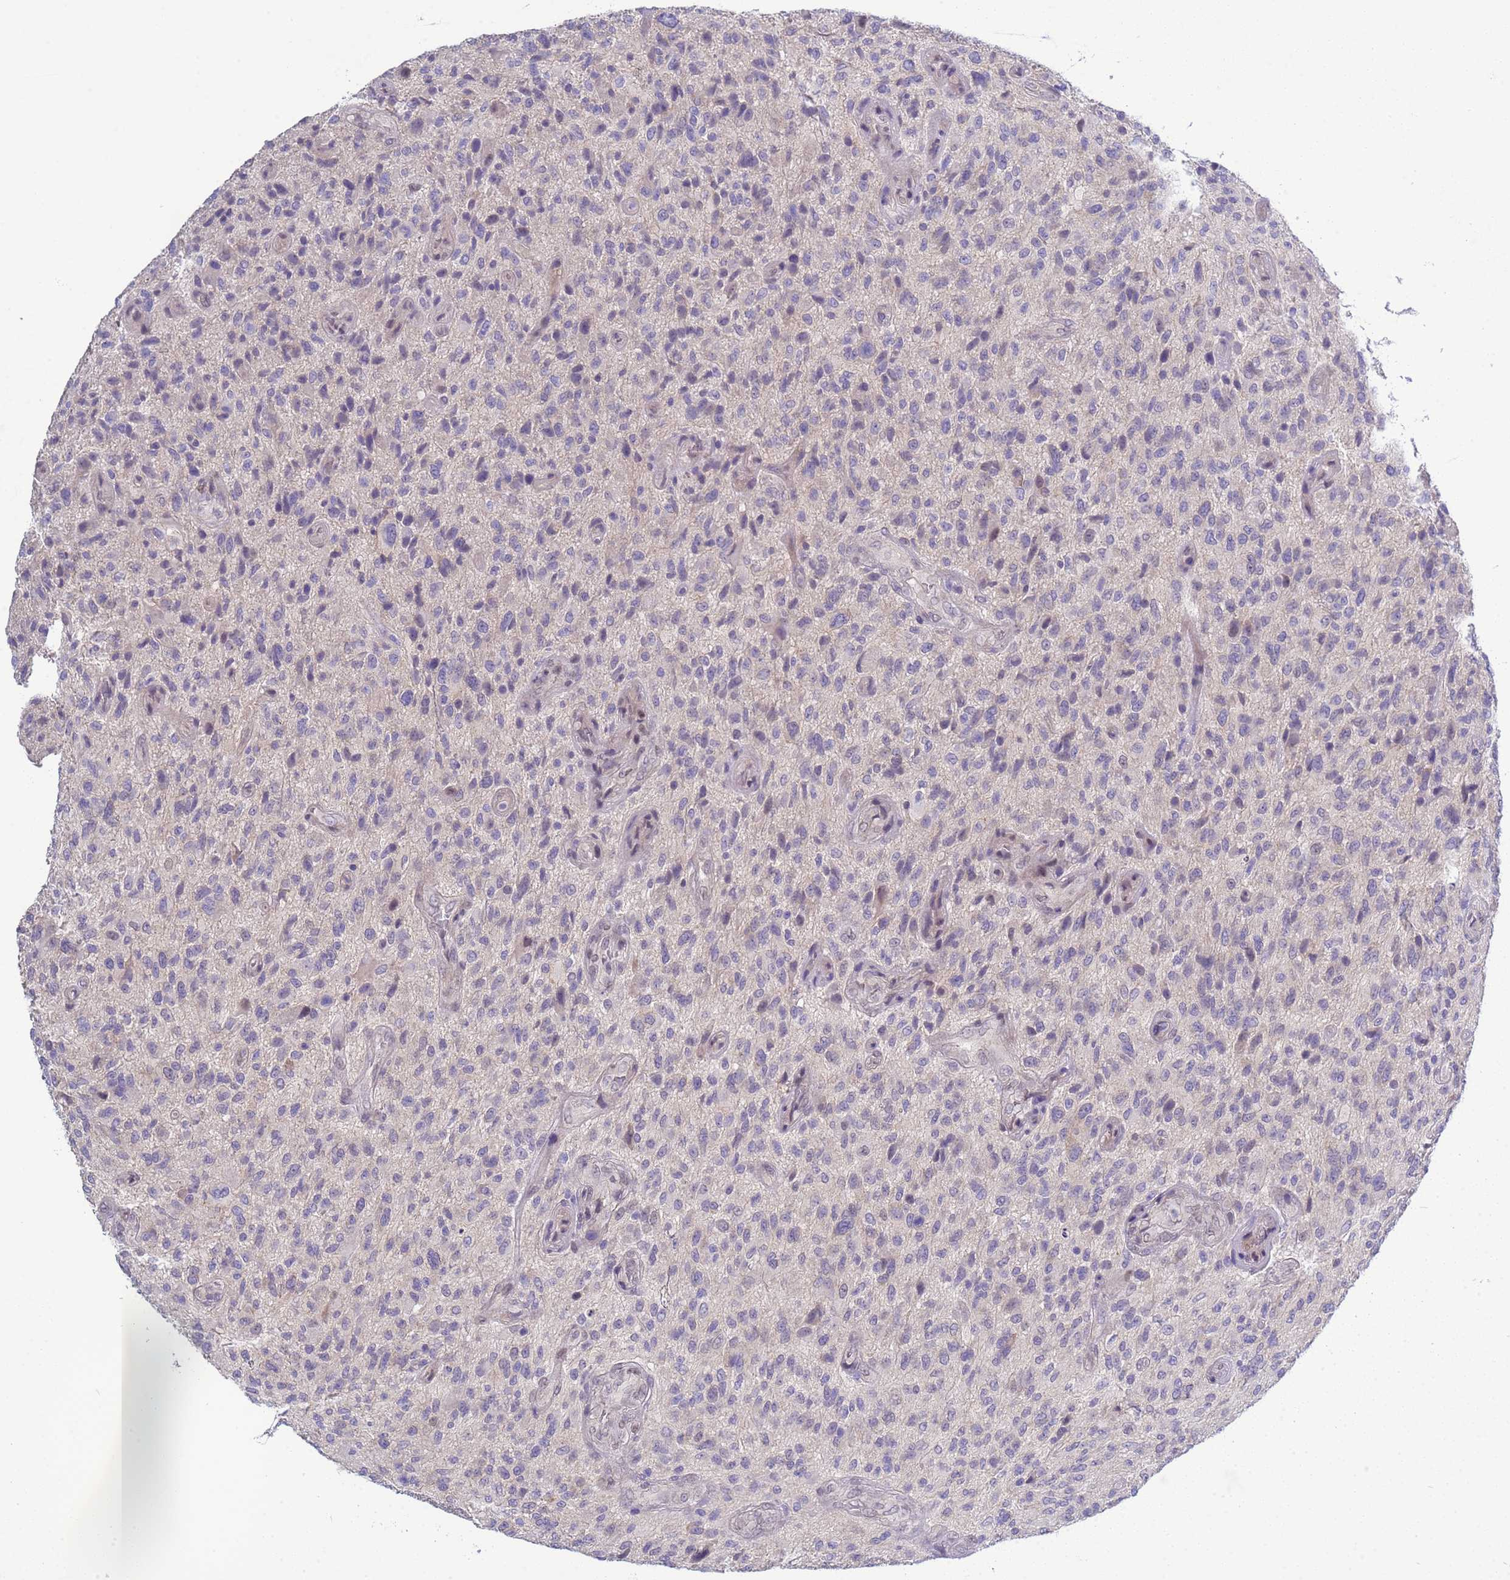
{"staining": {"intensity": "negative", "quantity": "none", "location": "none"}, "tissue": "glioma", "cell_type": "Tumor cells", "image_type": "cancer", "snomed": [{"axis": "morphology", "description": "Glioma, malignant, High grade"}, {"axis": "topography", "description": "Brain"}], "caption": "Immunohistochemistry (IHC) histopathology image of human glioma stained for a protein (brown), which shows no expression in tumor cells.", "gene": "TRMT10A", "patient": {"sex": "male", "age": 47}}